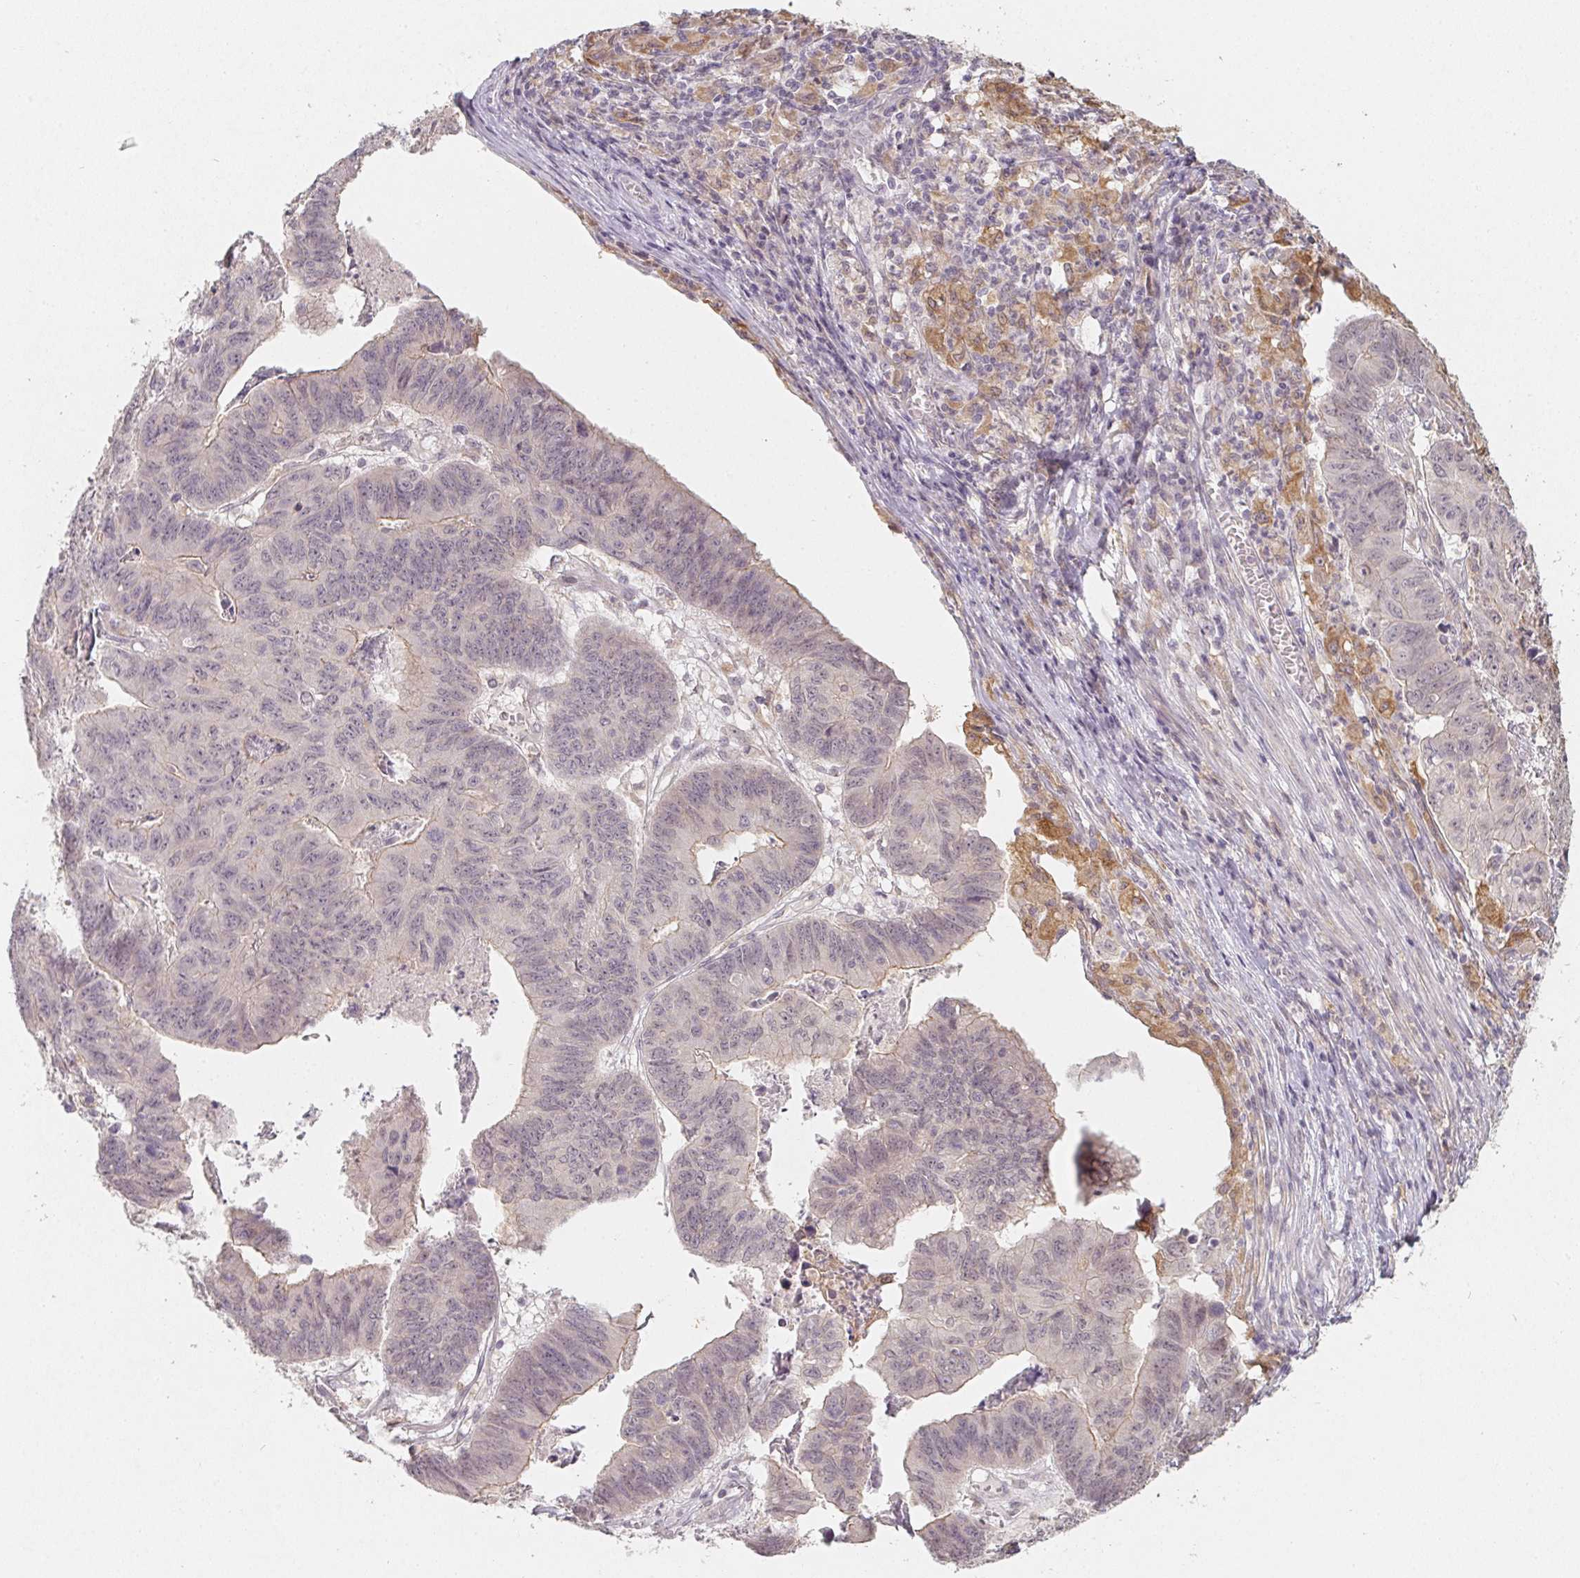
{"staining": {"intensity": "weak", "quantity": "<25%", "location": "cytoplasmic/membranous"}, "tissue": "stomach cancer", "cell_type": "Tumor cells", "image_type": "cancer", "snomed": [{"axis": "morphology", "description": "Adenocarcinoma, NOS"}, {"axis": "topography", "description": "Stomach, lower"}], "caption": "High magnification brightfield microscopy of adenocarcinoma (stomach) stained with DAB (3,3'-diaminobenzidine) (brown) and counterstained with hematoxylin (blue): tumor cells show no significant expression.", "gene": "SOAT1", "patient": {"sex": "male", "age": 77}}